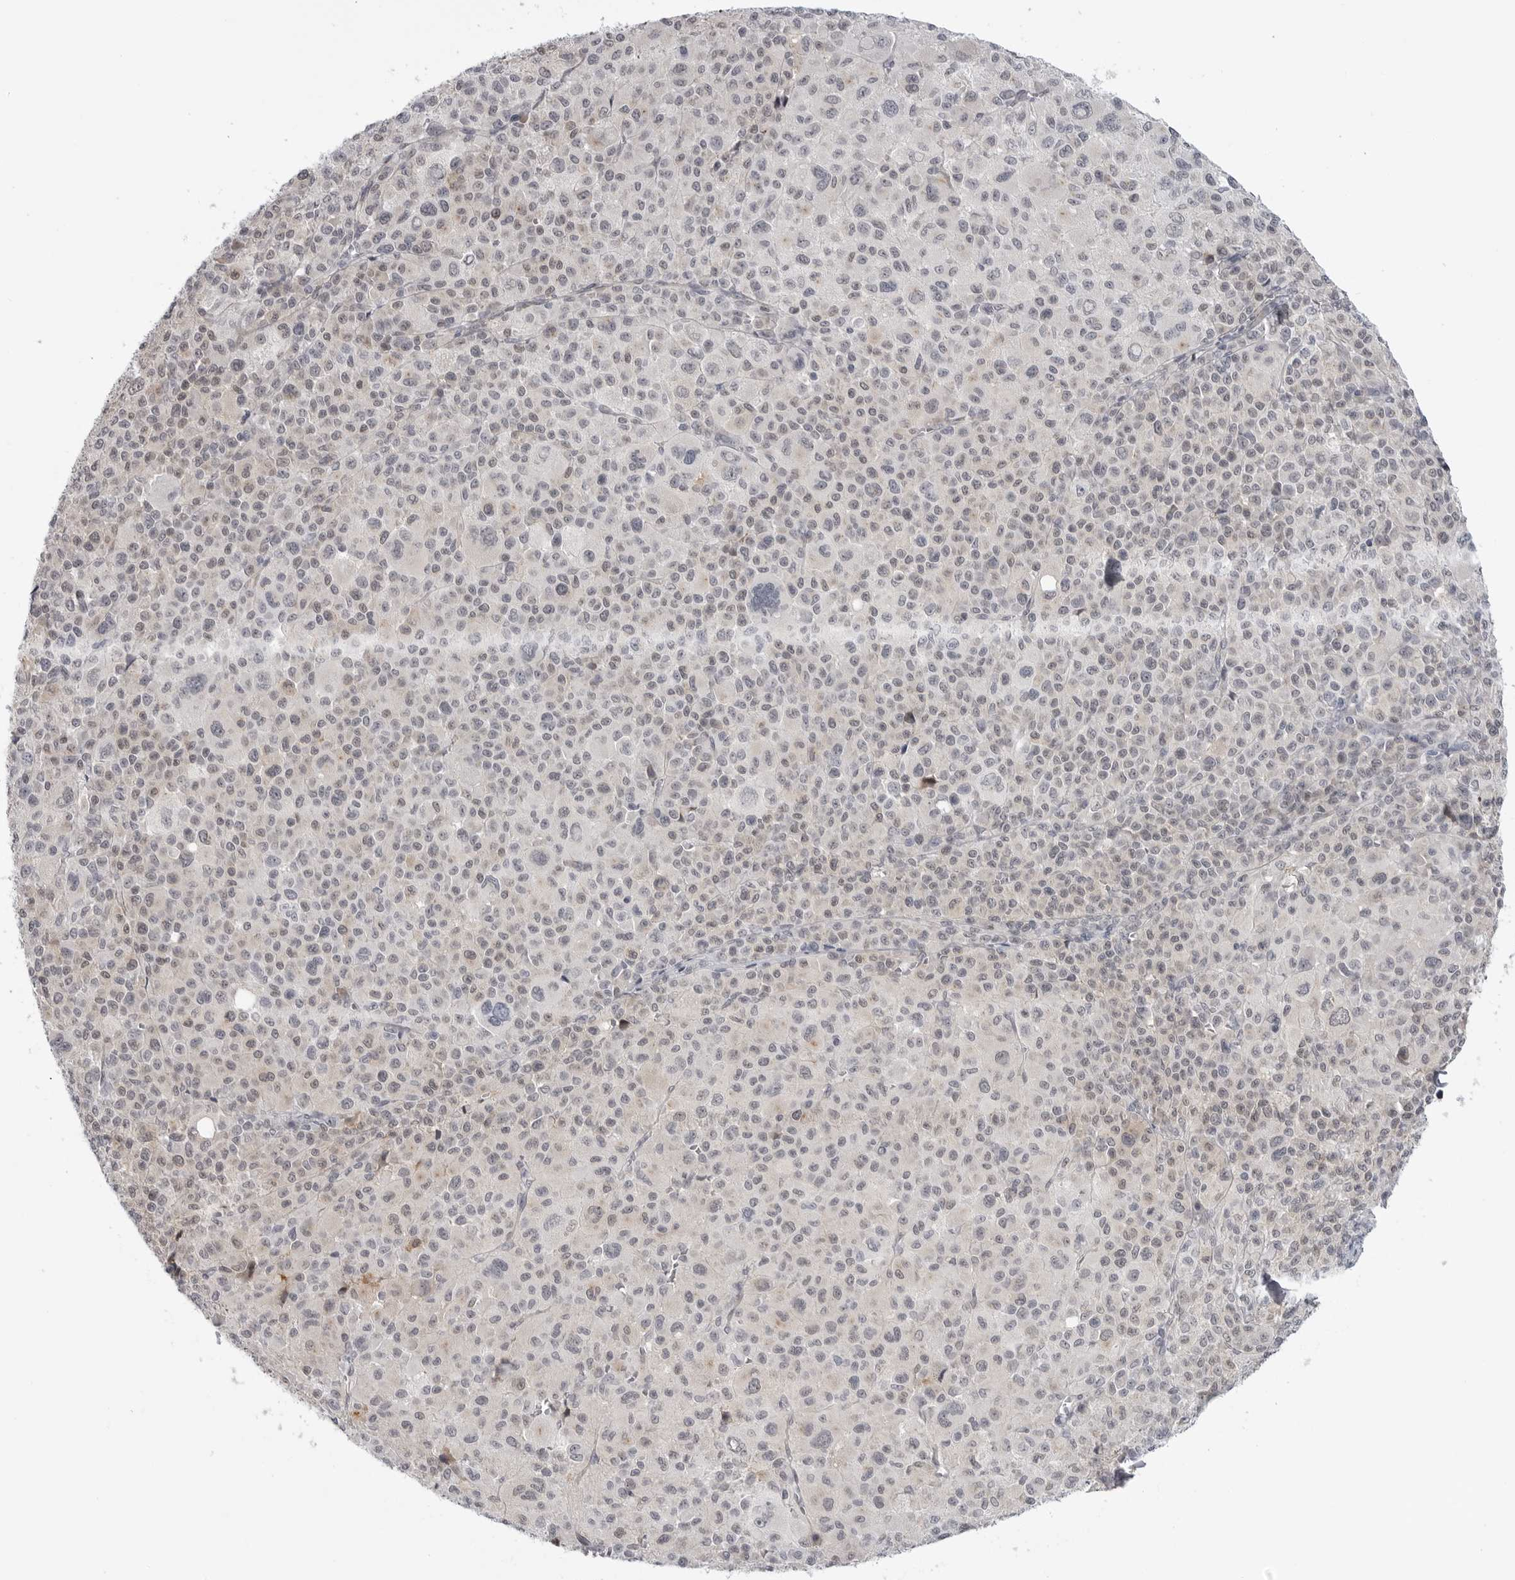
{"staining": {"intensity": "weak", "quantity": "<25%", "location": "nuclear"}, "tissue": "melanoma", "cell_type": "Tumor cells", "image_type": "cancer", "snomed": [{"axis": "morphology", "description": "Malignant melanoma, Metastatic site"}, {"axis": "topography", "description": "Skin"}], "caption": "This photomicrograph is of melanoma stained with immunohistochemistry (IHC) to label a protein in brown with the nuclei are counter-stained blue. There is no positivity in tumor cells.", "gene": "LRRC45", "patient": {"sex": "female", "age": 74}}